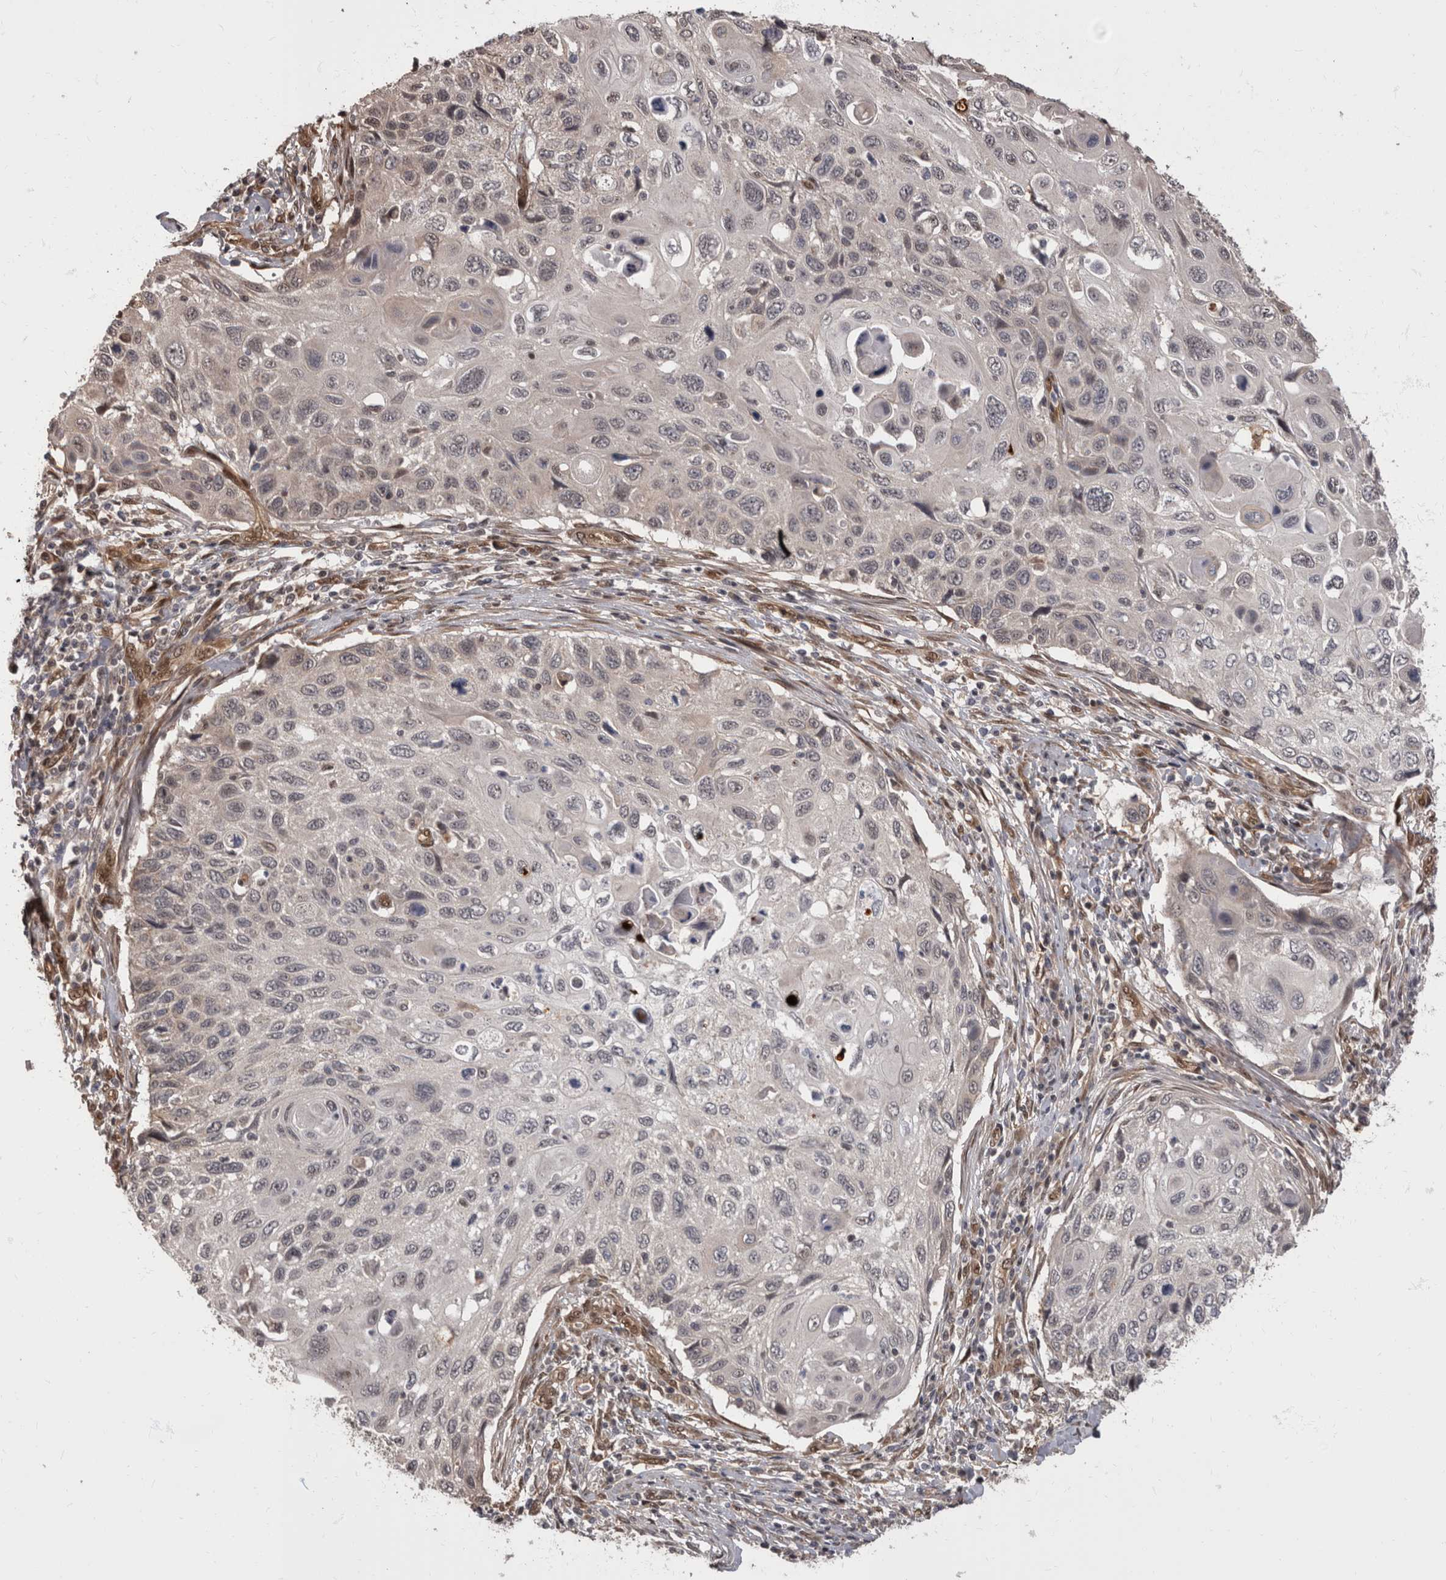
{"staining": {"intensity": "negative", "quantity": "none", "location": "none"}, "tissue": "cervical cancer", "cell_type": "Tumor cells", "image_type": "cancer", "snomed": [{"axis": "morphology", "description": "Squamous cell carcinoma, NOS"}, {"axis": "topography", "description": "Cervix"}], "caption": "Immunohistochemistry (IHC) image of cervical cancer (squamous cell carcinoma) stained for a protein (brown), which shows no staining in tumor cells.", "gene": "AKT3", "patient": {"sex": "female", "age": 70}}